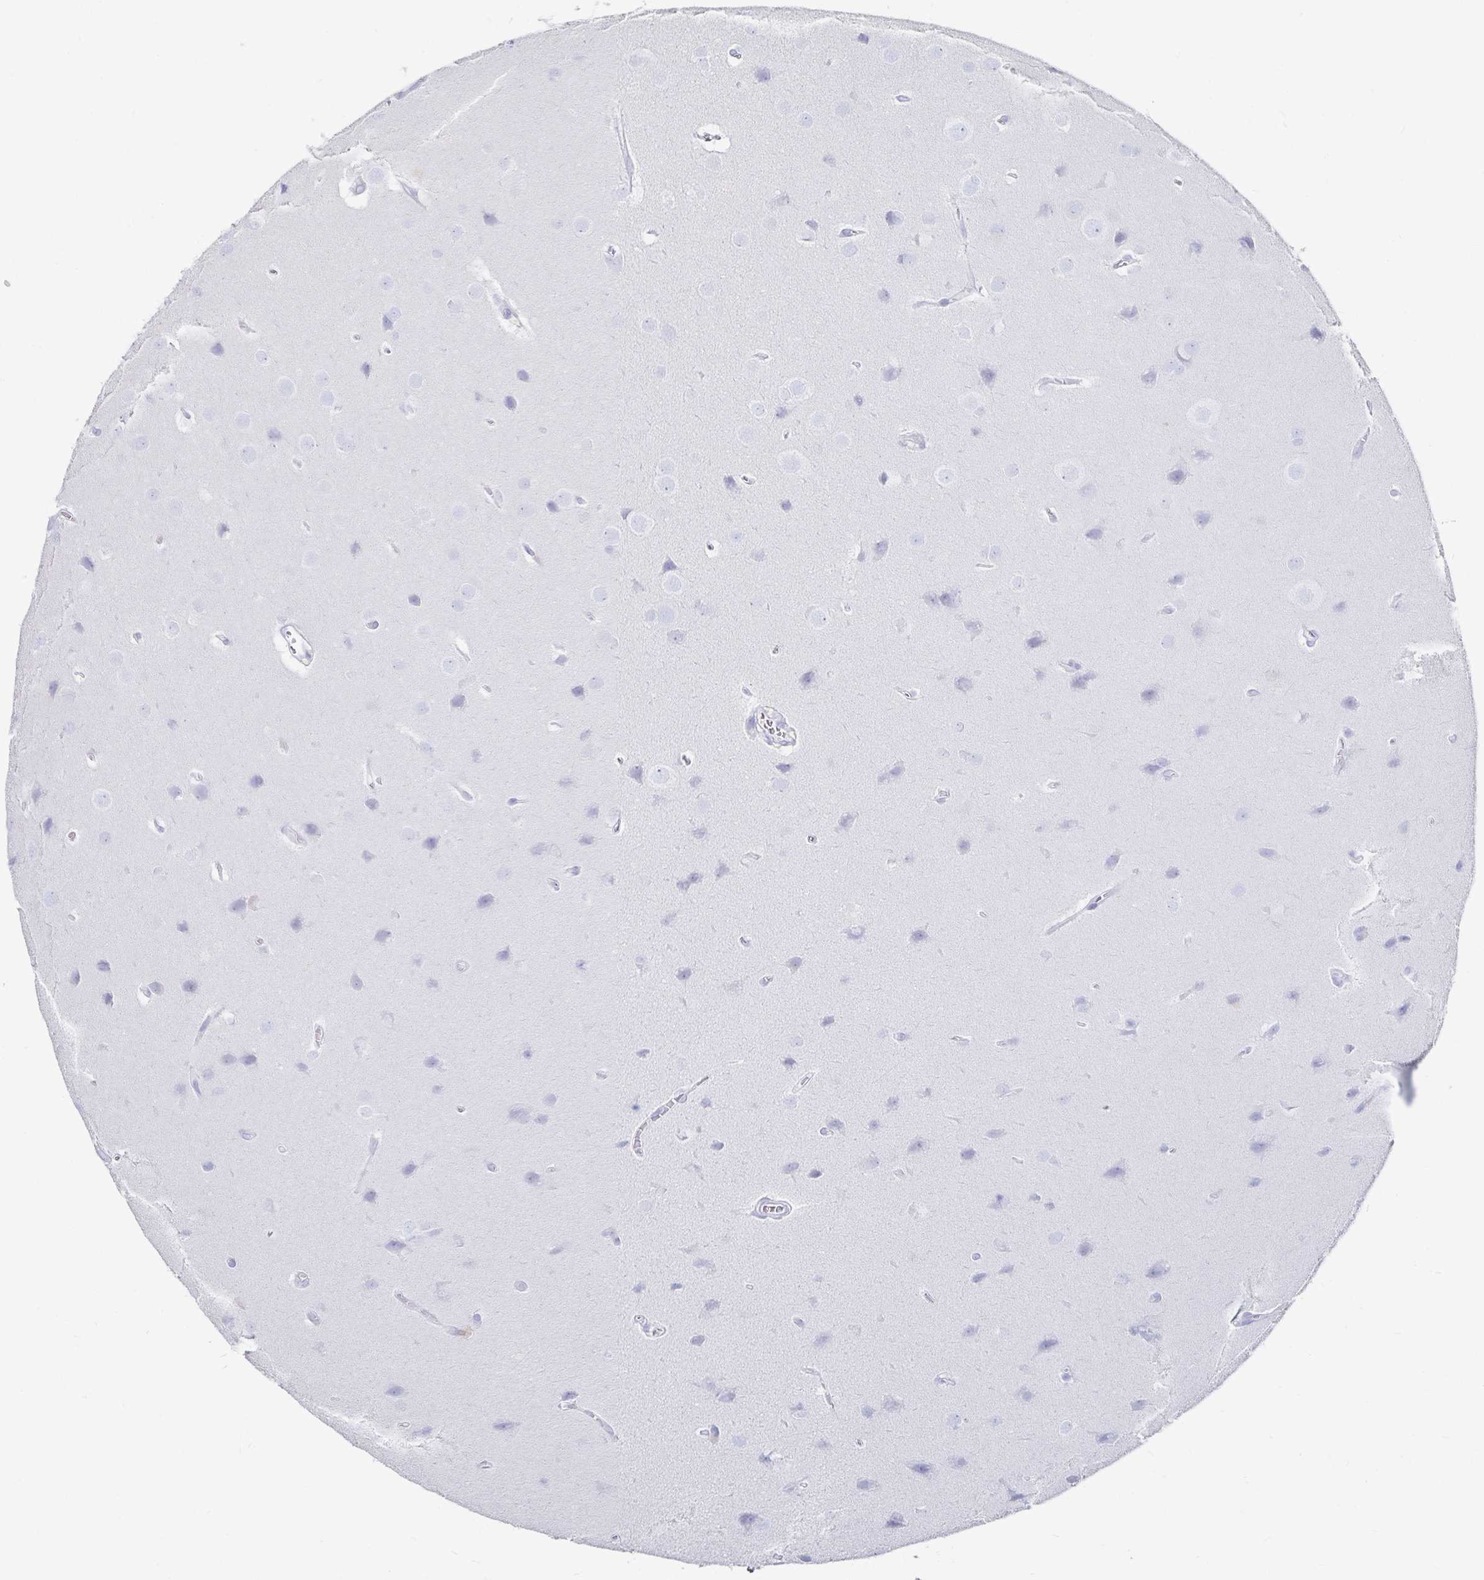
{"staining": {"intensity": "negative", "quantity": "none", "location": "none"}, "tissue": "glioma", "cell_type": "Tumor cells", "image_type": "cancer", "snomed": [{"axis": "morphology", "description": "Glioma, malignant, Low grade"}, {"axis": "topography", "description": "Brain"}], "caption": "Malignant glioma (low-grade) stained for a protein using immunohistochemistry (IHC) demonstrates no expression tumor cells.", "gene": "TNIP1", "patient": {"sex": "female", "age": 34}}